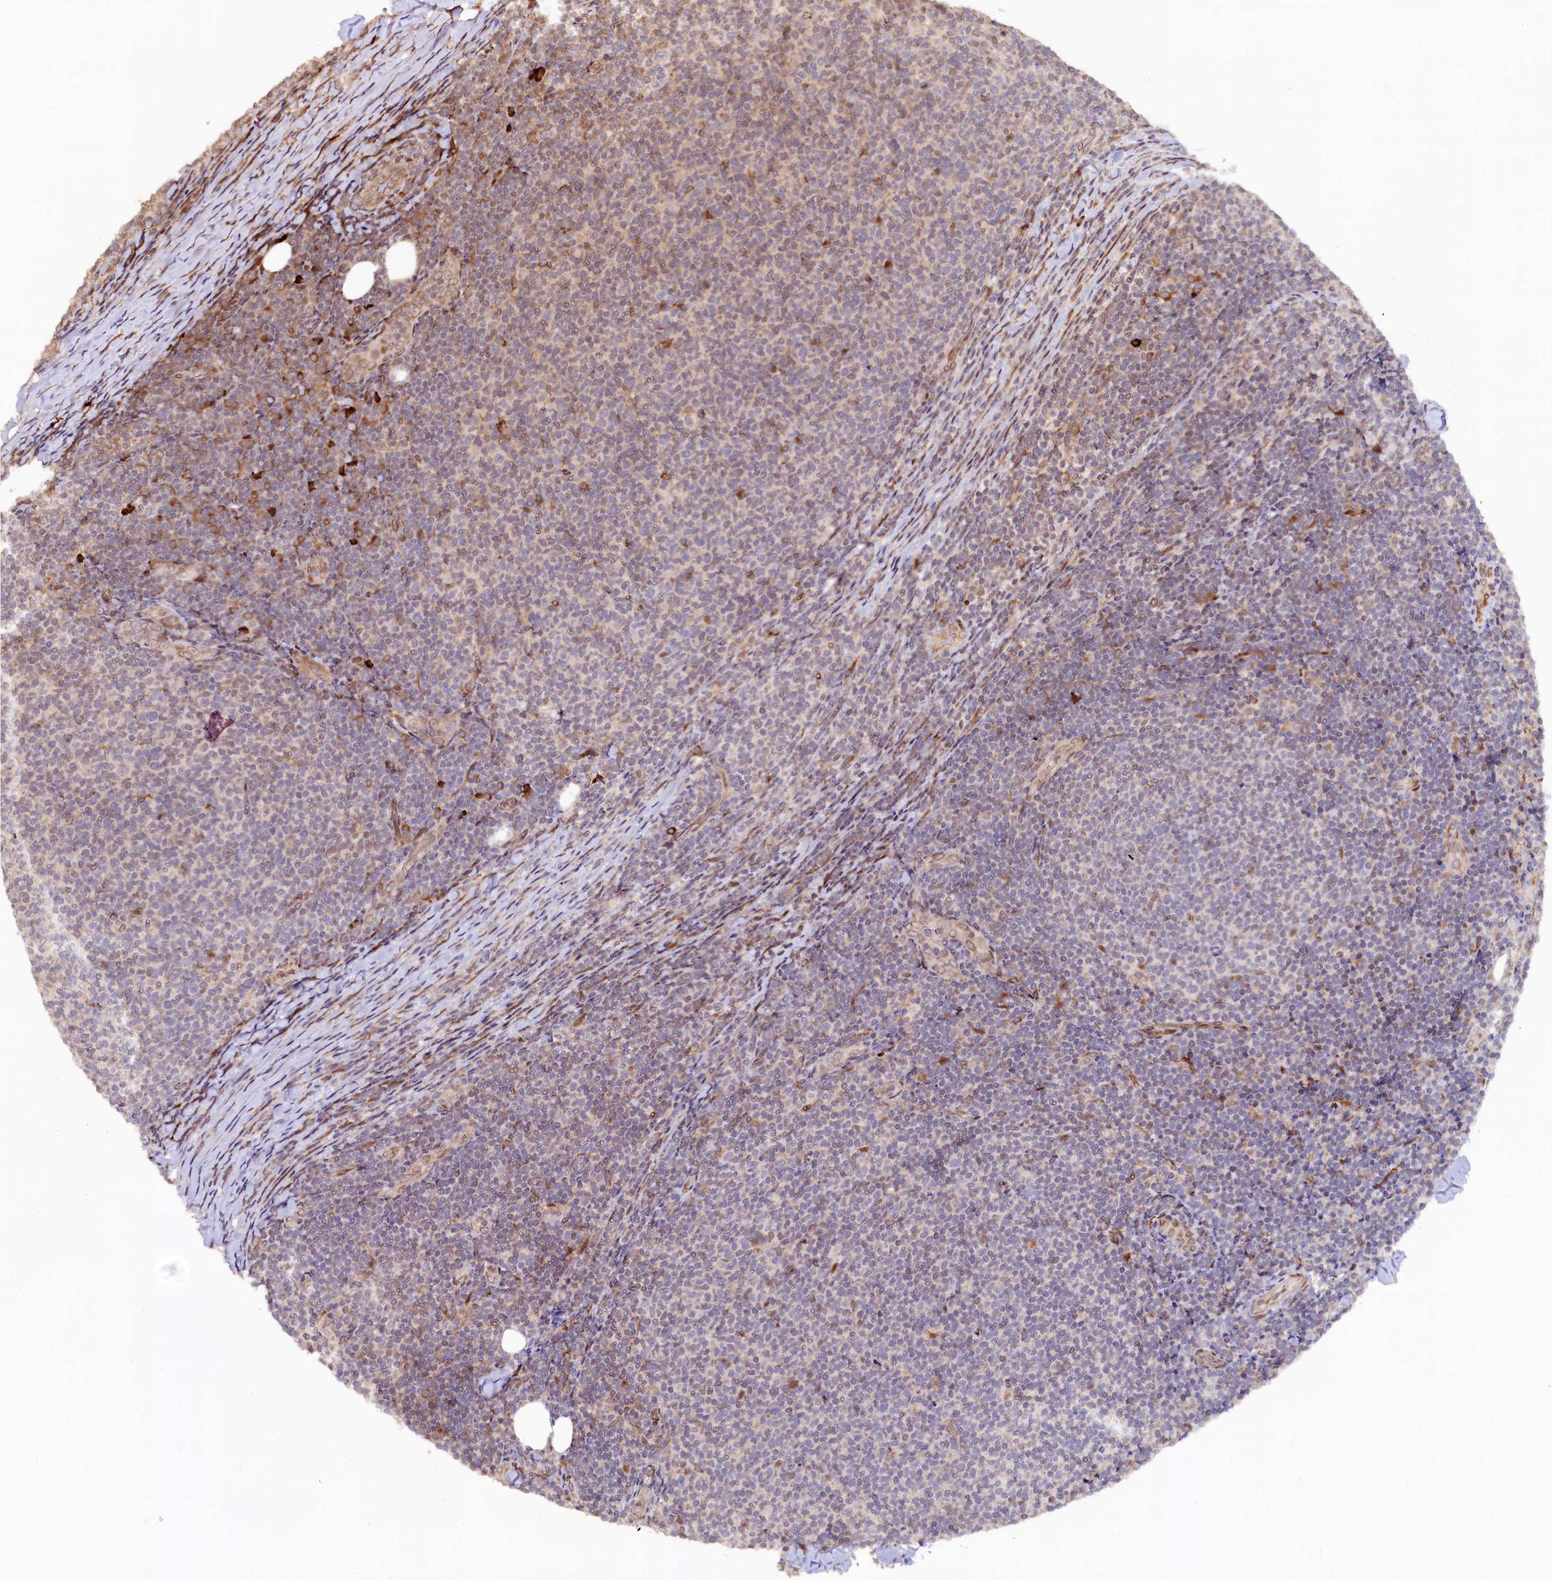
{"staining": {"intensity": "moderate", "quantity": "<25%", "location": "cytoplasmic/membranous"}, "tissue": "lymphoma", "cell_type": "Tumor cells", "image_type": "cancer", "snomed": [{"axis": "morphology", "description": "Malignant lymphoma, non-Hodgkin's type, Low grade"}, {"axis": "topography", "description": "Lymph node"}], "caption": "IHC staining of malignant lymphoma, non-Hodgkin's type (low-grade), which demonstrates low levels of moderate cytoplasmic/membranous positivity in approximately <25% of tumor cells indicating moderate cytoplasmic/membranous protein staining. The staining was performed using DAB (brown) for protein detection and nuclei were counterstained in hematoxylin (blue).", "gene": "C5orf15", "patient": {"sex": "male", "age": 66}}